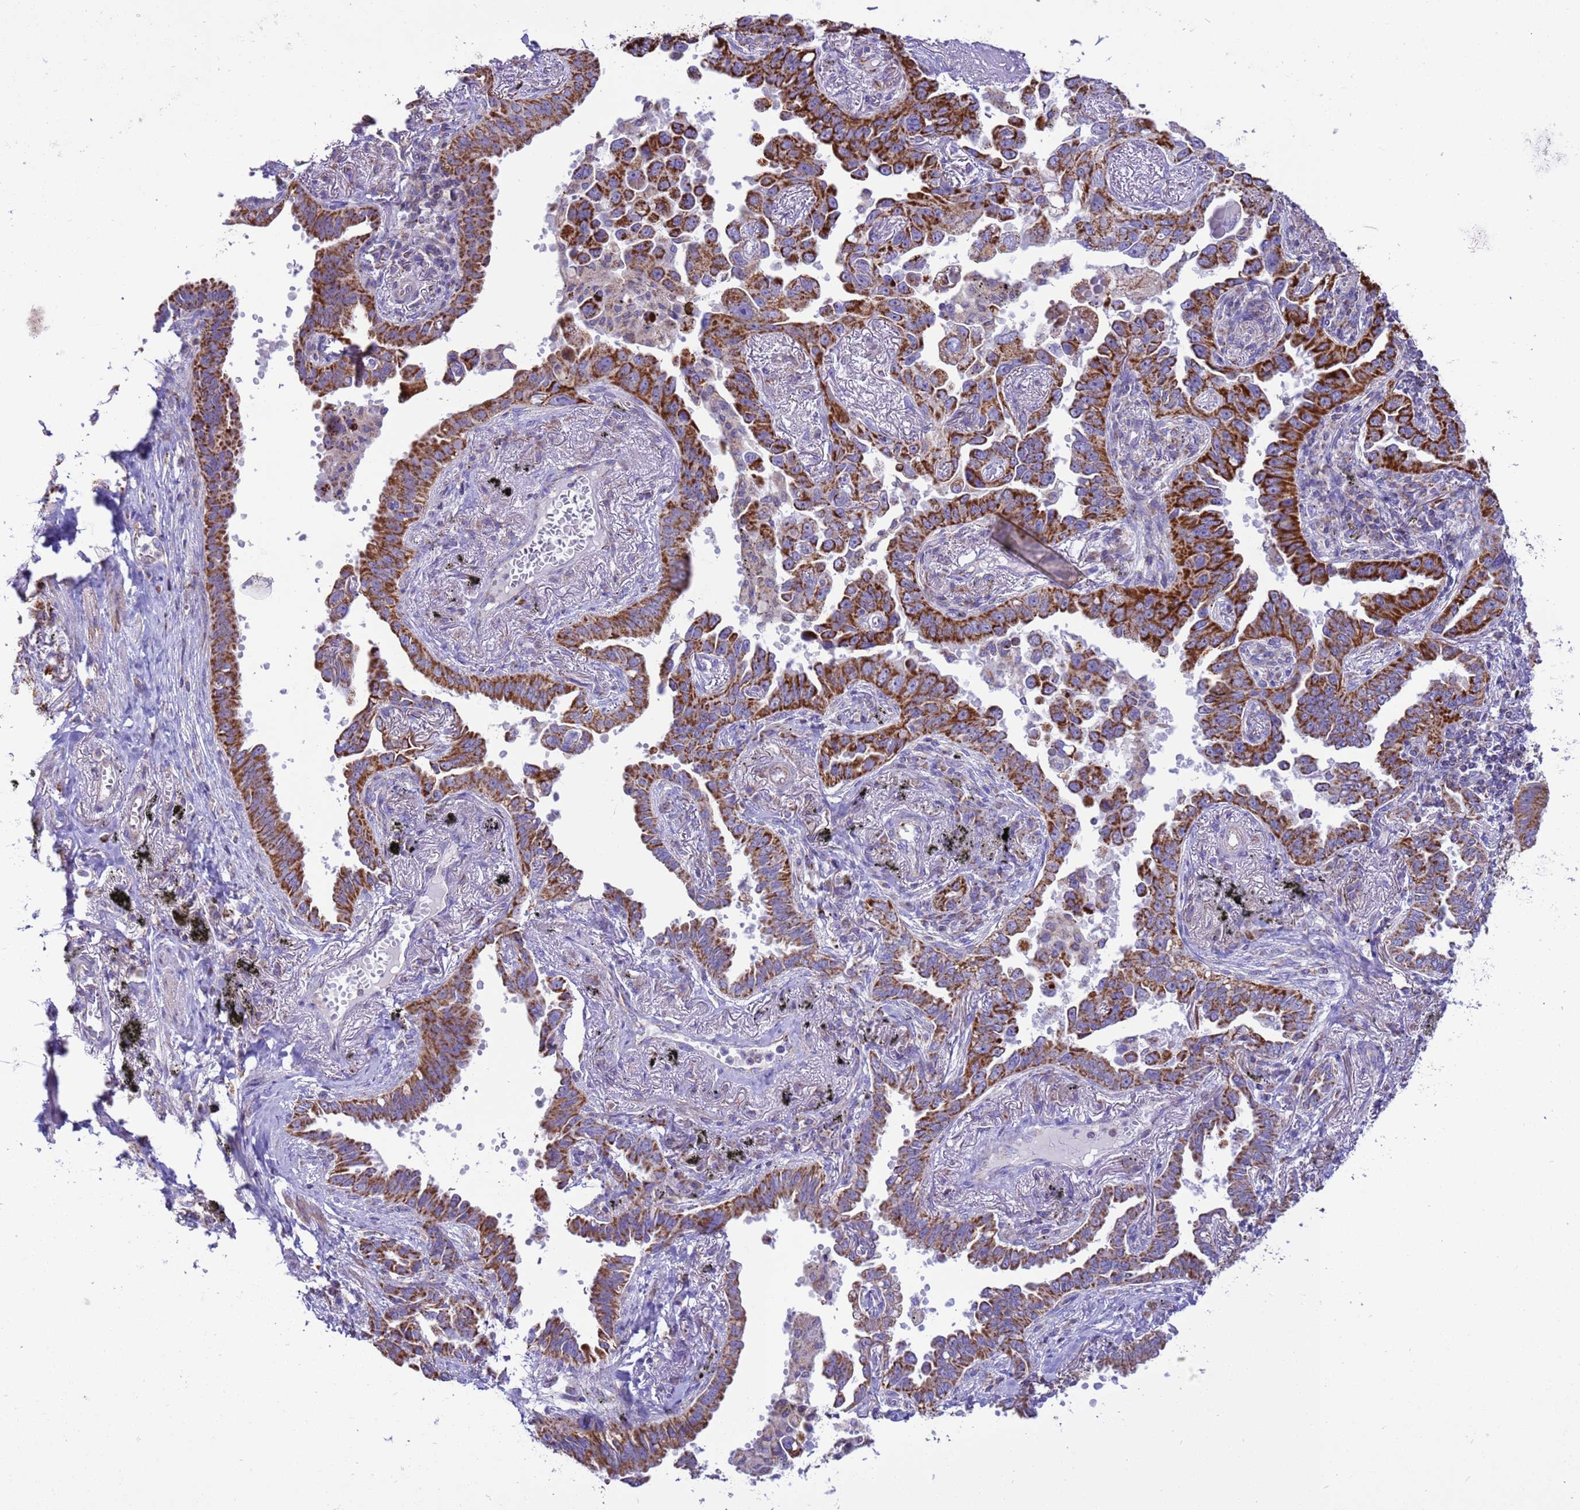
{"staining": {"intensity": "strong", "quantity": ">75%", "location": "cytoplasmic/membranous"}, "tissue": "lung cancer", "cell_type": "Tumor cells", "image_type": "cancer", "snomed": [{"axis": "morphology", "description": "Adenocarcinoma, NOS"}, {"axis": "topography", "description": "Lung"}], "caption": "Adenocarcinoma (lung) stained with DAB IHC reveals high levels of strong cytoplasmic/membranous expression in approximately >75% of tumor cells.", "gene": "RNF165", "patient": {"sex": "male", "age": 67}}